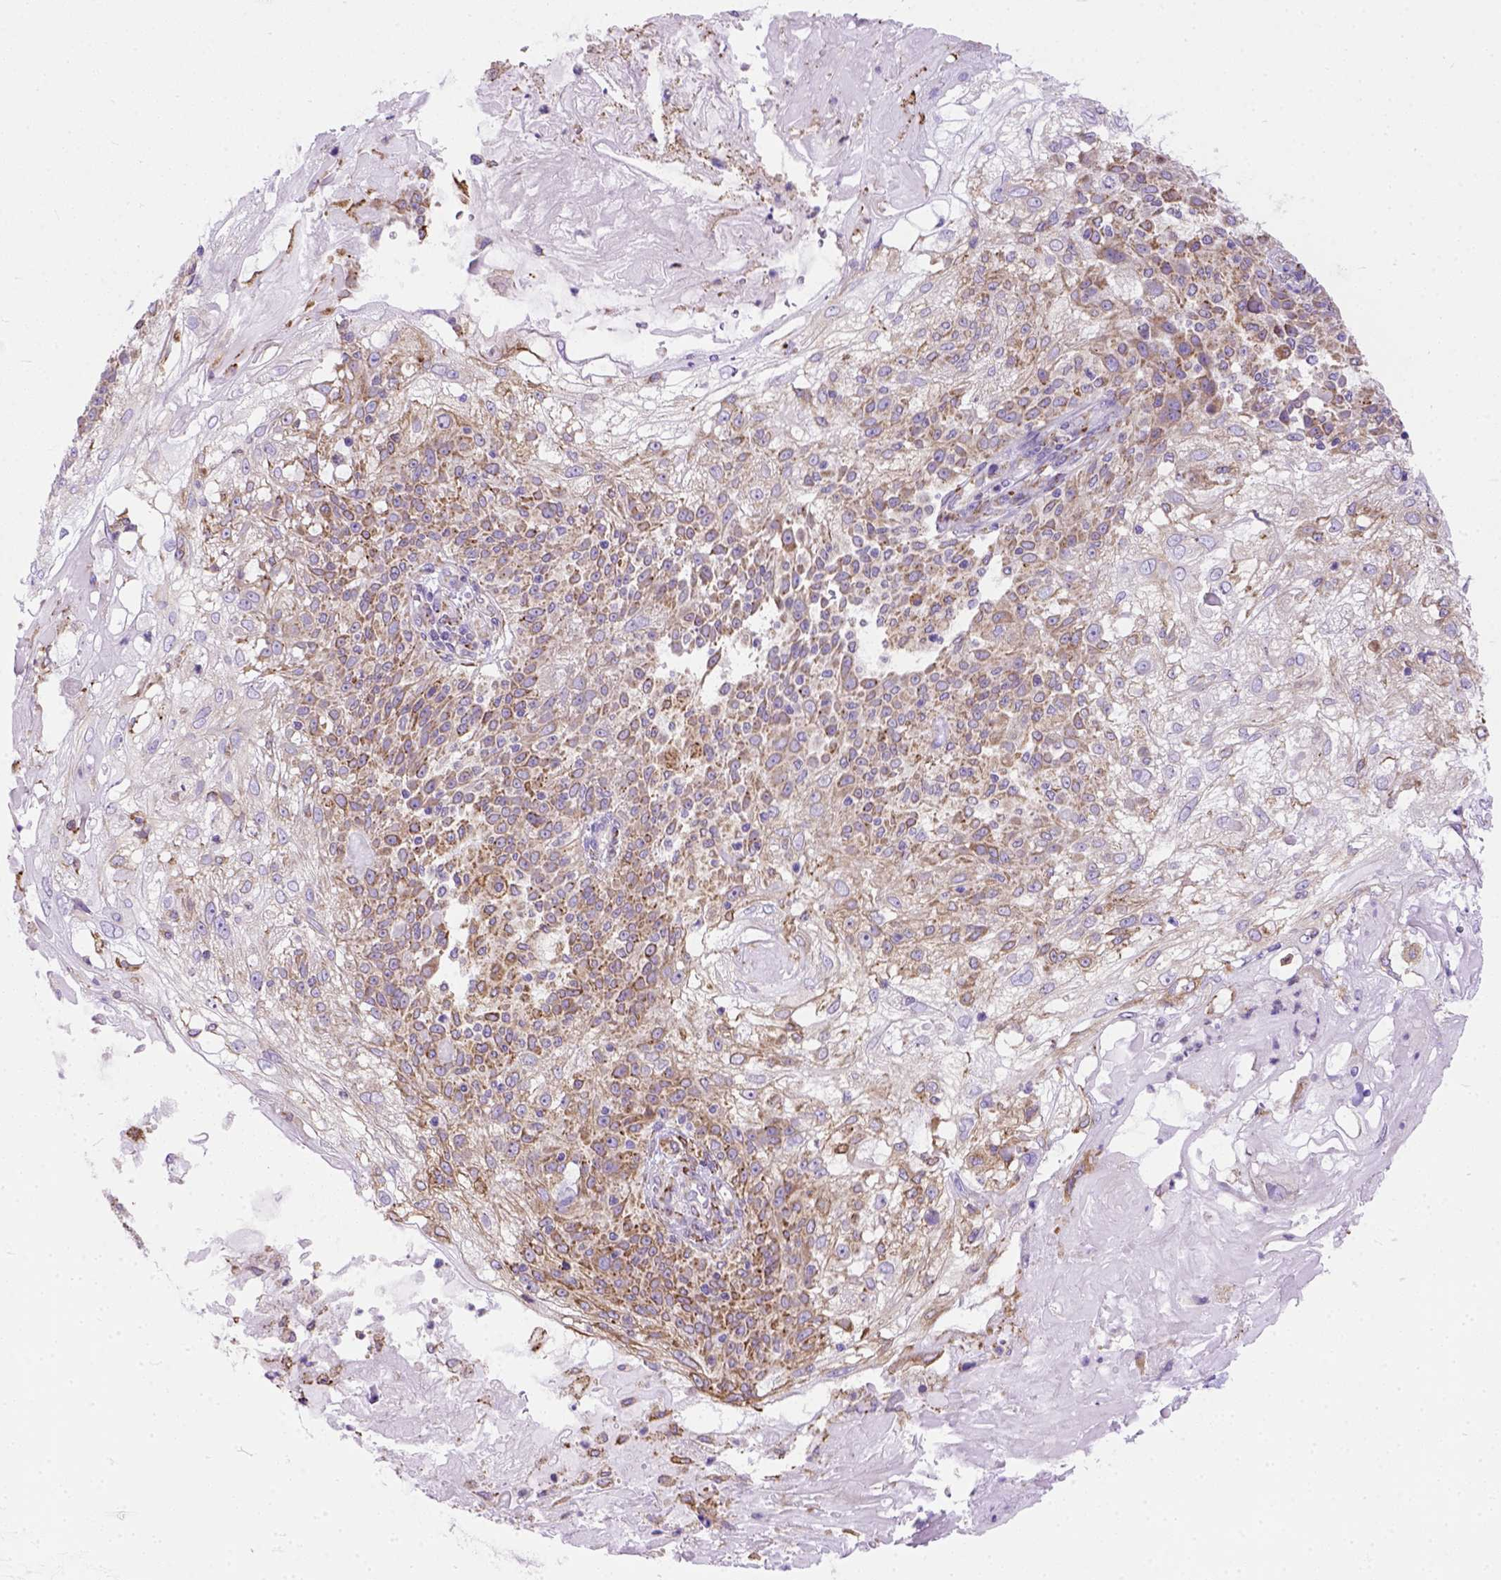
{"staining": {"intensity": "moderate", "quantity": ">75%", "location": "cytoplasmic/membranous"}, "tissue": "skin cancer", "cell_type": "Tumor cells", "image_type": "cancer", "snomed": [{"axis": "morphology", "description": "Normal tissue, NOS"}, {"axis": "morphology", "description": "Squamous cell carcinoma, NOS"}, {"axis": "topography", "description": "Skin"}], "caption": "Human skin squamous cell carcinoma stained with a brown dye demonstrates moderate cytoplasmic/membranous positive positivity in approximately >75% of tumor cells.", "gene": "PLK4", "patient": {"sex": "female", "age": 83}}